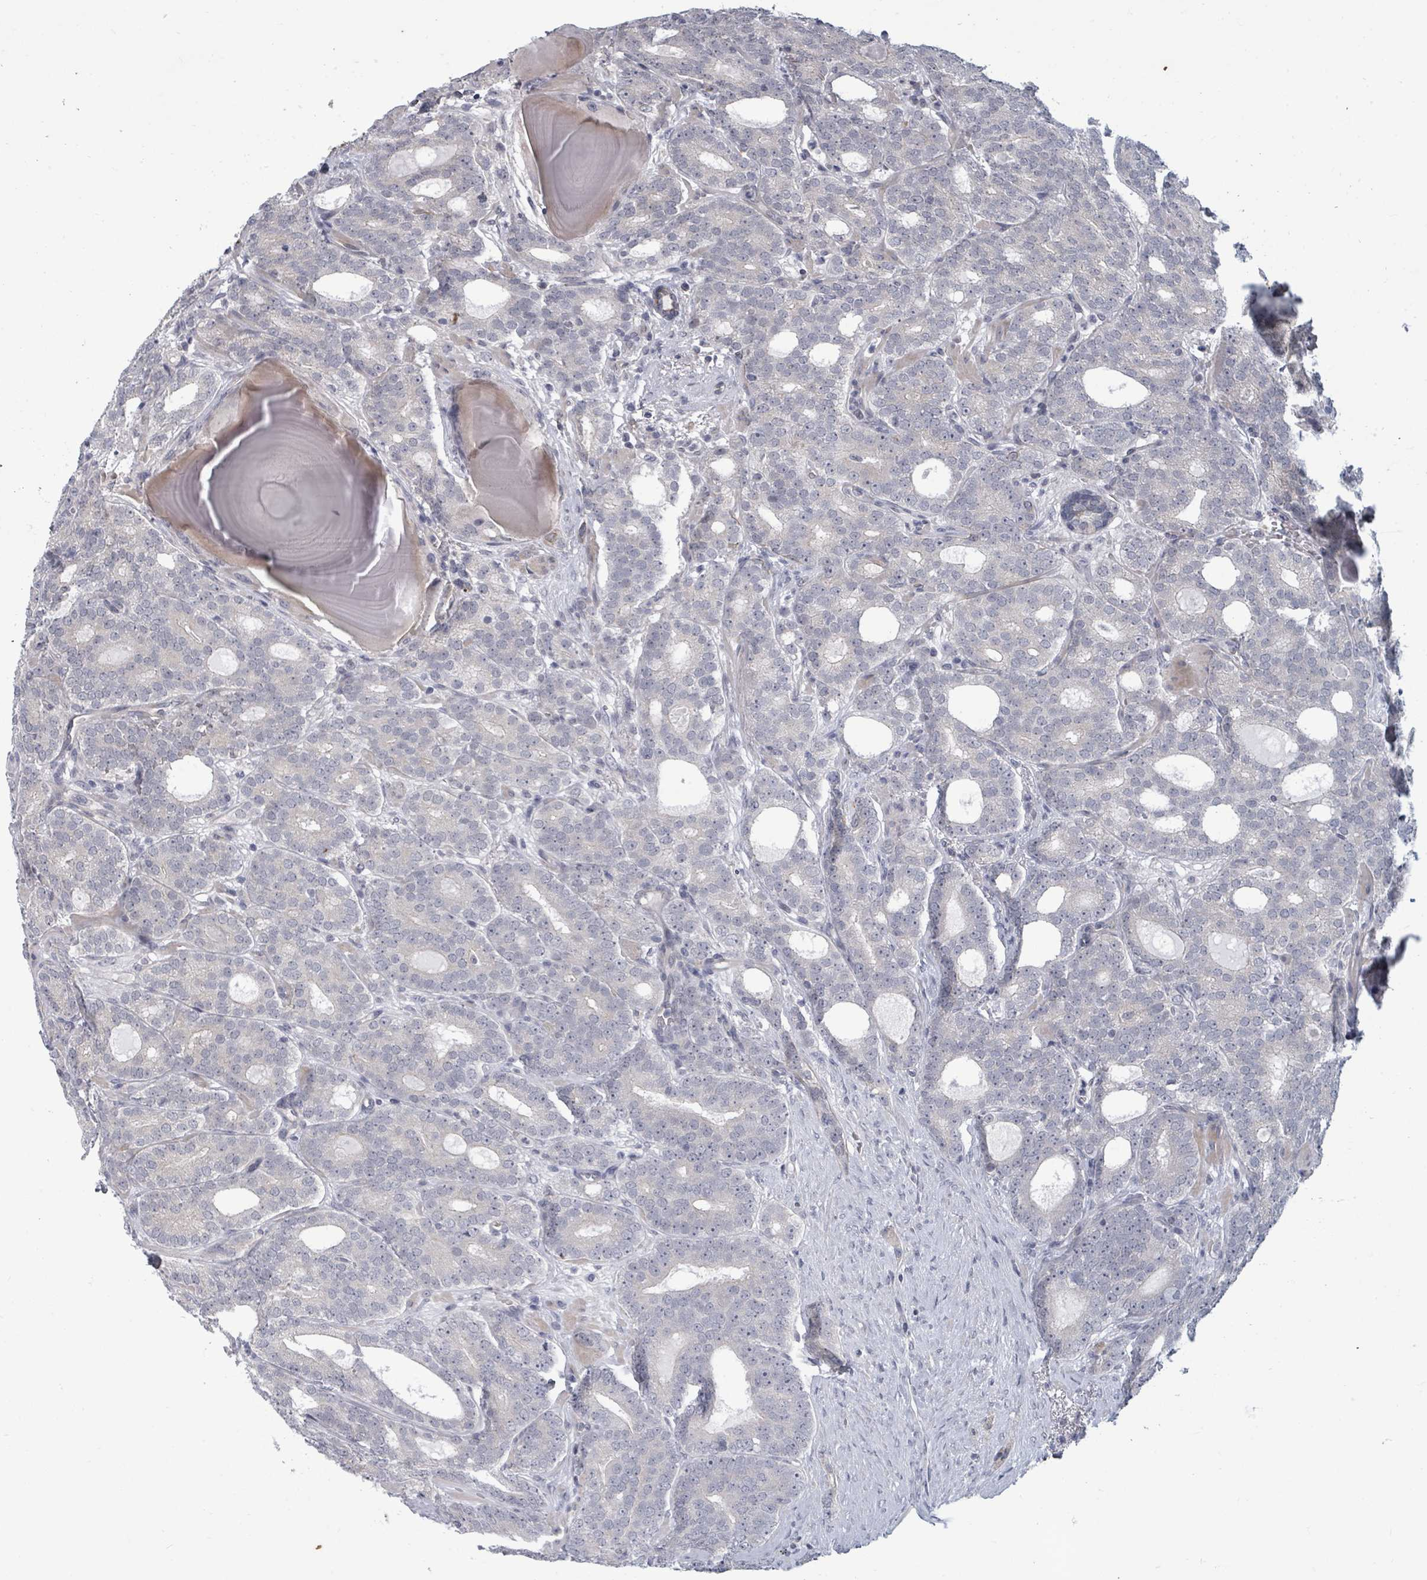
{"staining": {"intensity": "negative", "quantity": "none", "location": "none"}, "tissue": "prostate cancer", "cell_type": "Tumor cells", "image_type": "cancer", "snomed": [{"axis": "morphology", "description": "Adenocarcinoma, High grade"}, {"axis": "topography", "description": "Prostate"}], "caption": "Tumor cells are negative for brown protein staining in prostate cancer.", "gene": "ASB12", "patient": {"sex": "male", "age": 64}}